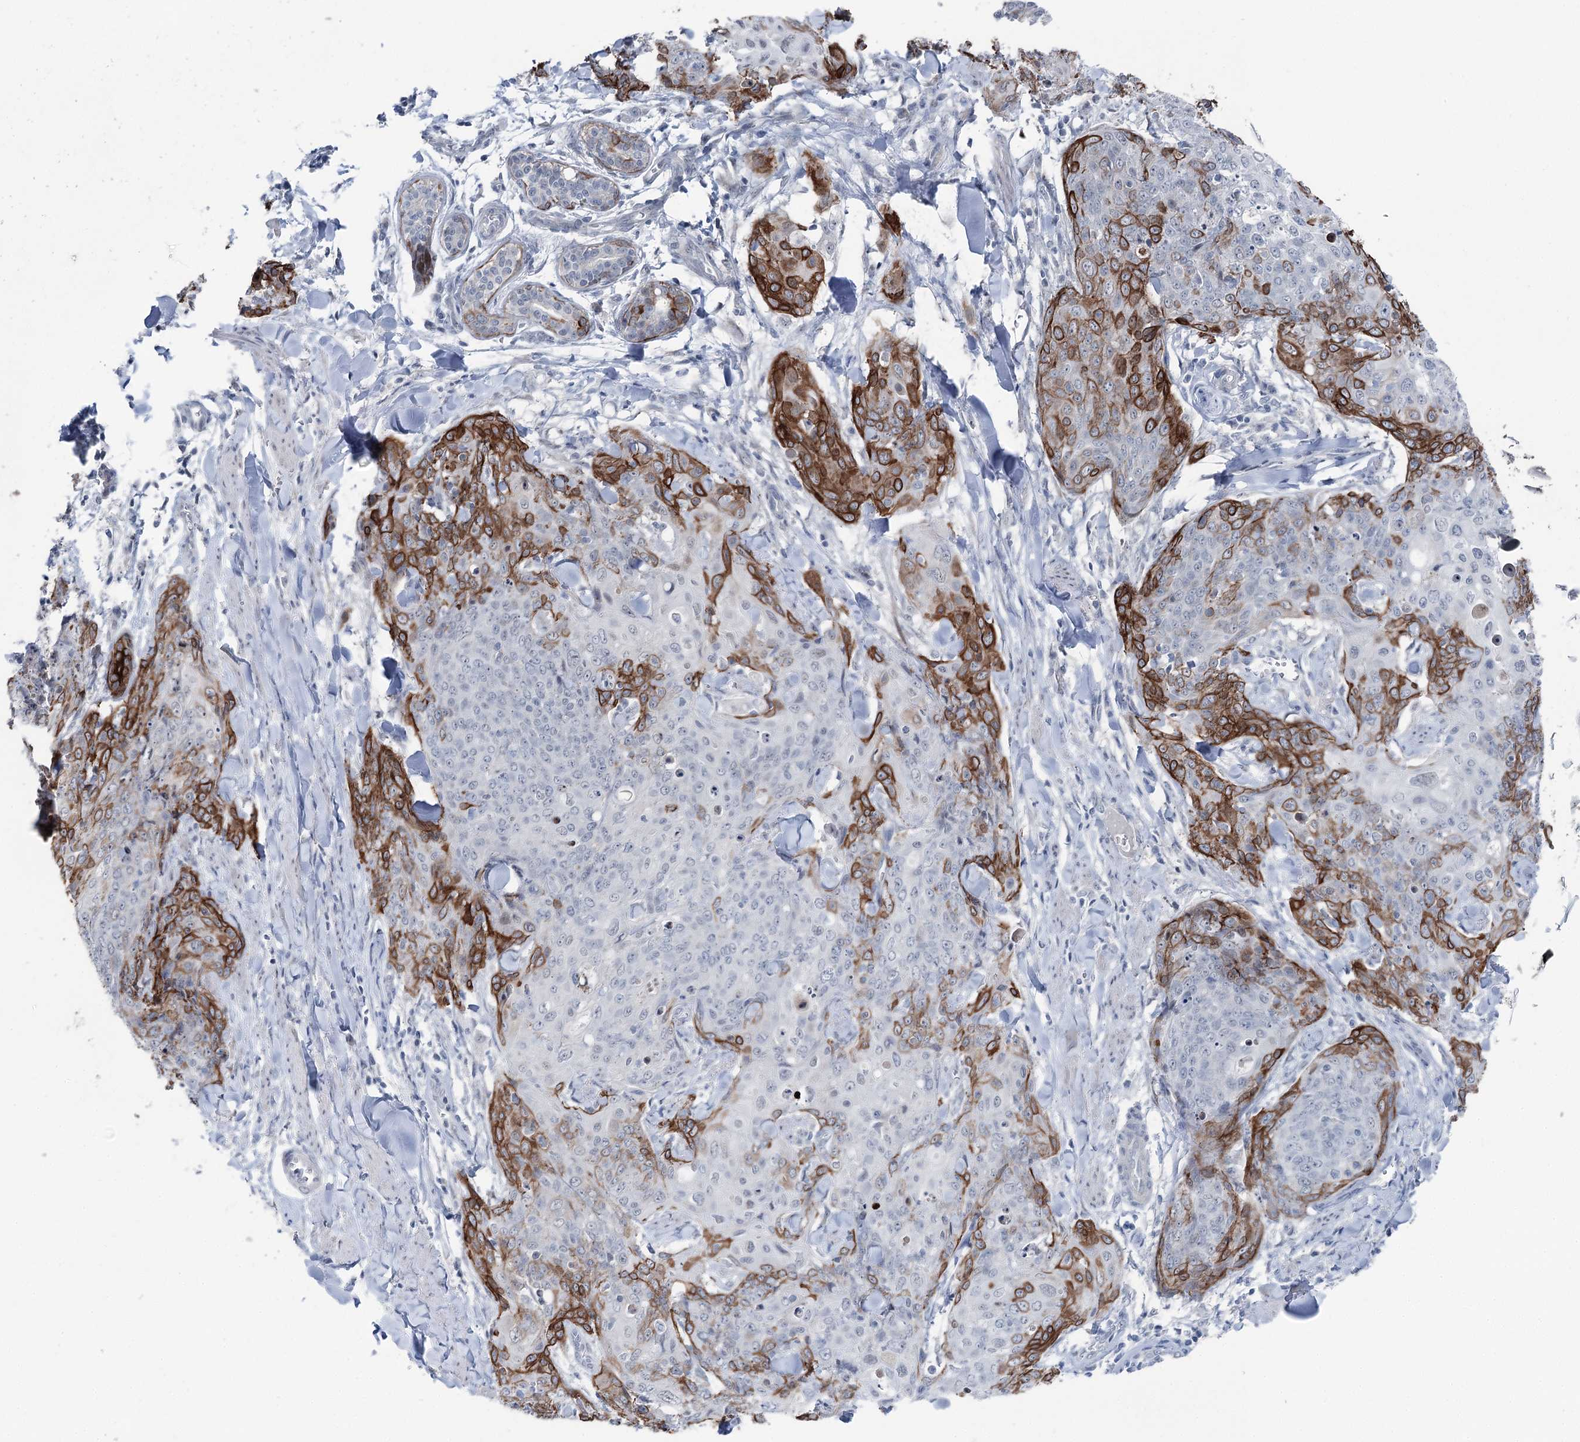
{"staining": {"intensity": "strong", "quantity": "<25%", "location": "cytoplasmic/membranous"}, "tissue": "skin cancer", "cell_type": "Tumor cells", "image_type": "cancer", "snomed": [{"axis": "morphology", "description": "Squamous cell carcinoma, NOS"}, {"axis": "topography", "description": "Skin"}, {"axis": "topography", "description": "Vulva"}], "caption": "Tumor cells reveal strong cytoplasmic/membranous staining in approximately <25% of cells in skin cancer.", "gene": "STEEP1", "patient": {"sex": "female", "age": 85}}